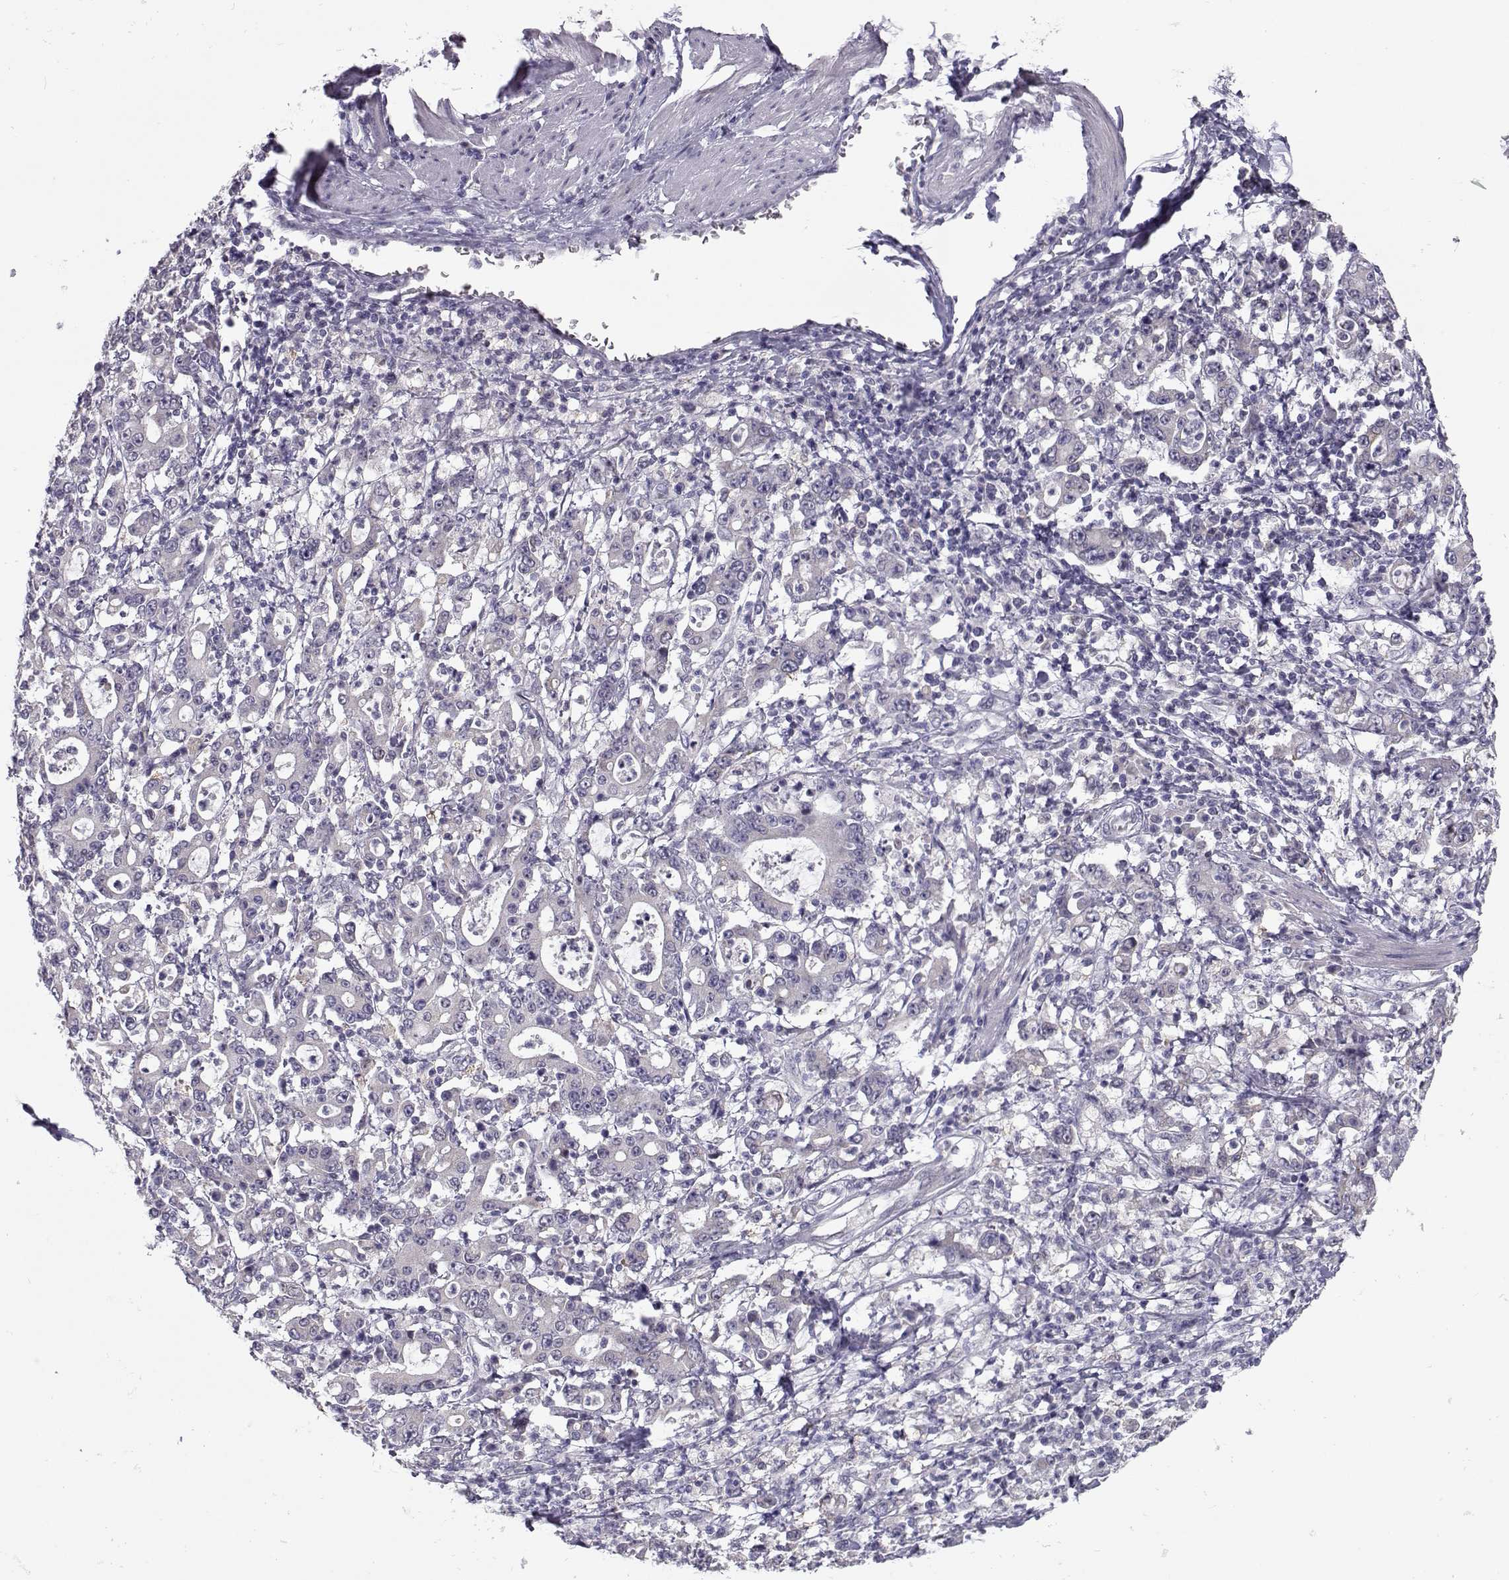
{"staining": {"intensity": "negative", "quantity": "none", "location": "none"}, "tissue": "stomach cancer", "cell_type": "Tumor cells", "image_type": "cancer", "snomed": [{"axis": "morphology", "description": "Adenocarcinoma, NOS"}, {"axis": "topography", "description": "Stomach, upper"}], "caption": "Adenocarcinoma (stomach) was stained to show a protein in brown. There is no significant staining in tumor cells.", "gene": "NPVF", "patient": {"sex": "male", "age": 68}}